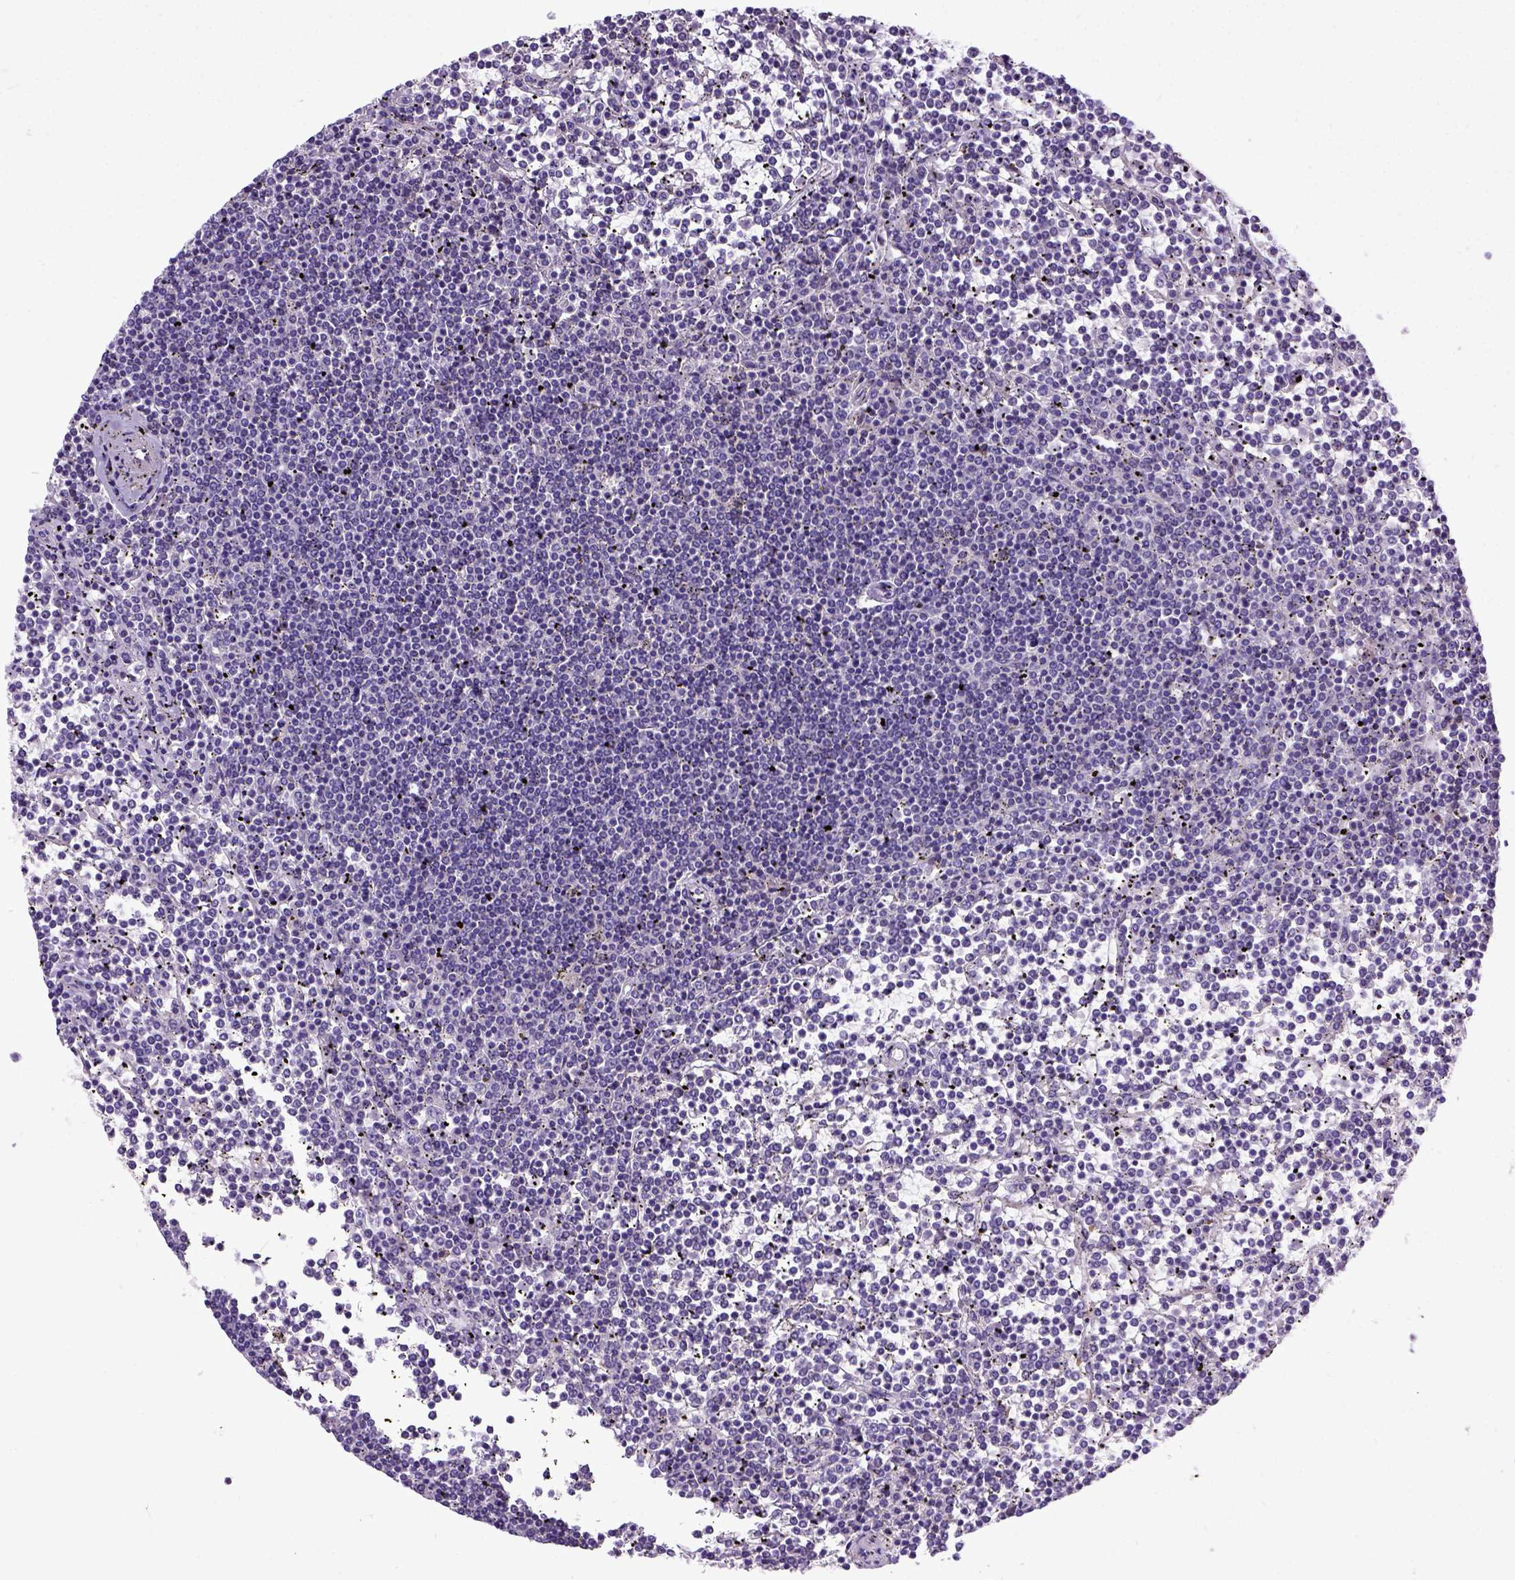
{"staining": {"intensity": "negative", "quantity": "none", "location": "none"}, "tissue": "lymphoma", "cell_type": "Tumor cells", "image_type": "cancer", "snomed": [{"axis": "morphology", "description": "Malignant lymphoma, non-Hodgkin's type, Low grade"}, {"axis": "topography", "description": "Spleen"}], "caption": "This is an IHC histopathology image of malignant lymphoma, non-Hodgkin's type (low-grade). There is no staining in tumor cells.", "gene": "NEK5", "patient": {"sex": "female", "age": 19}}